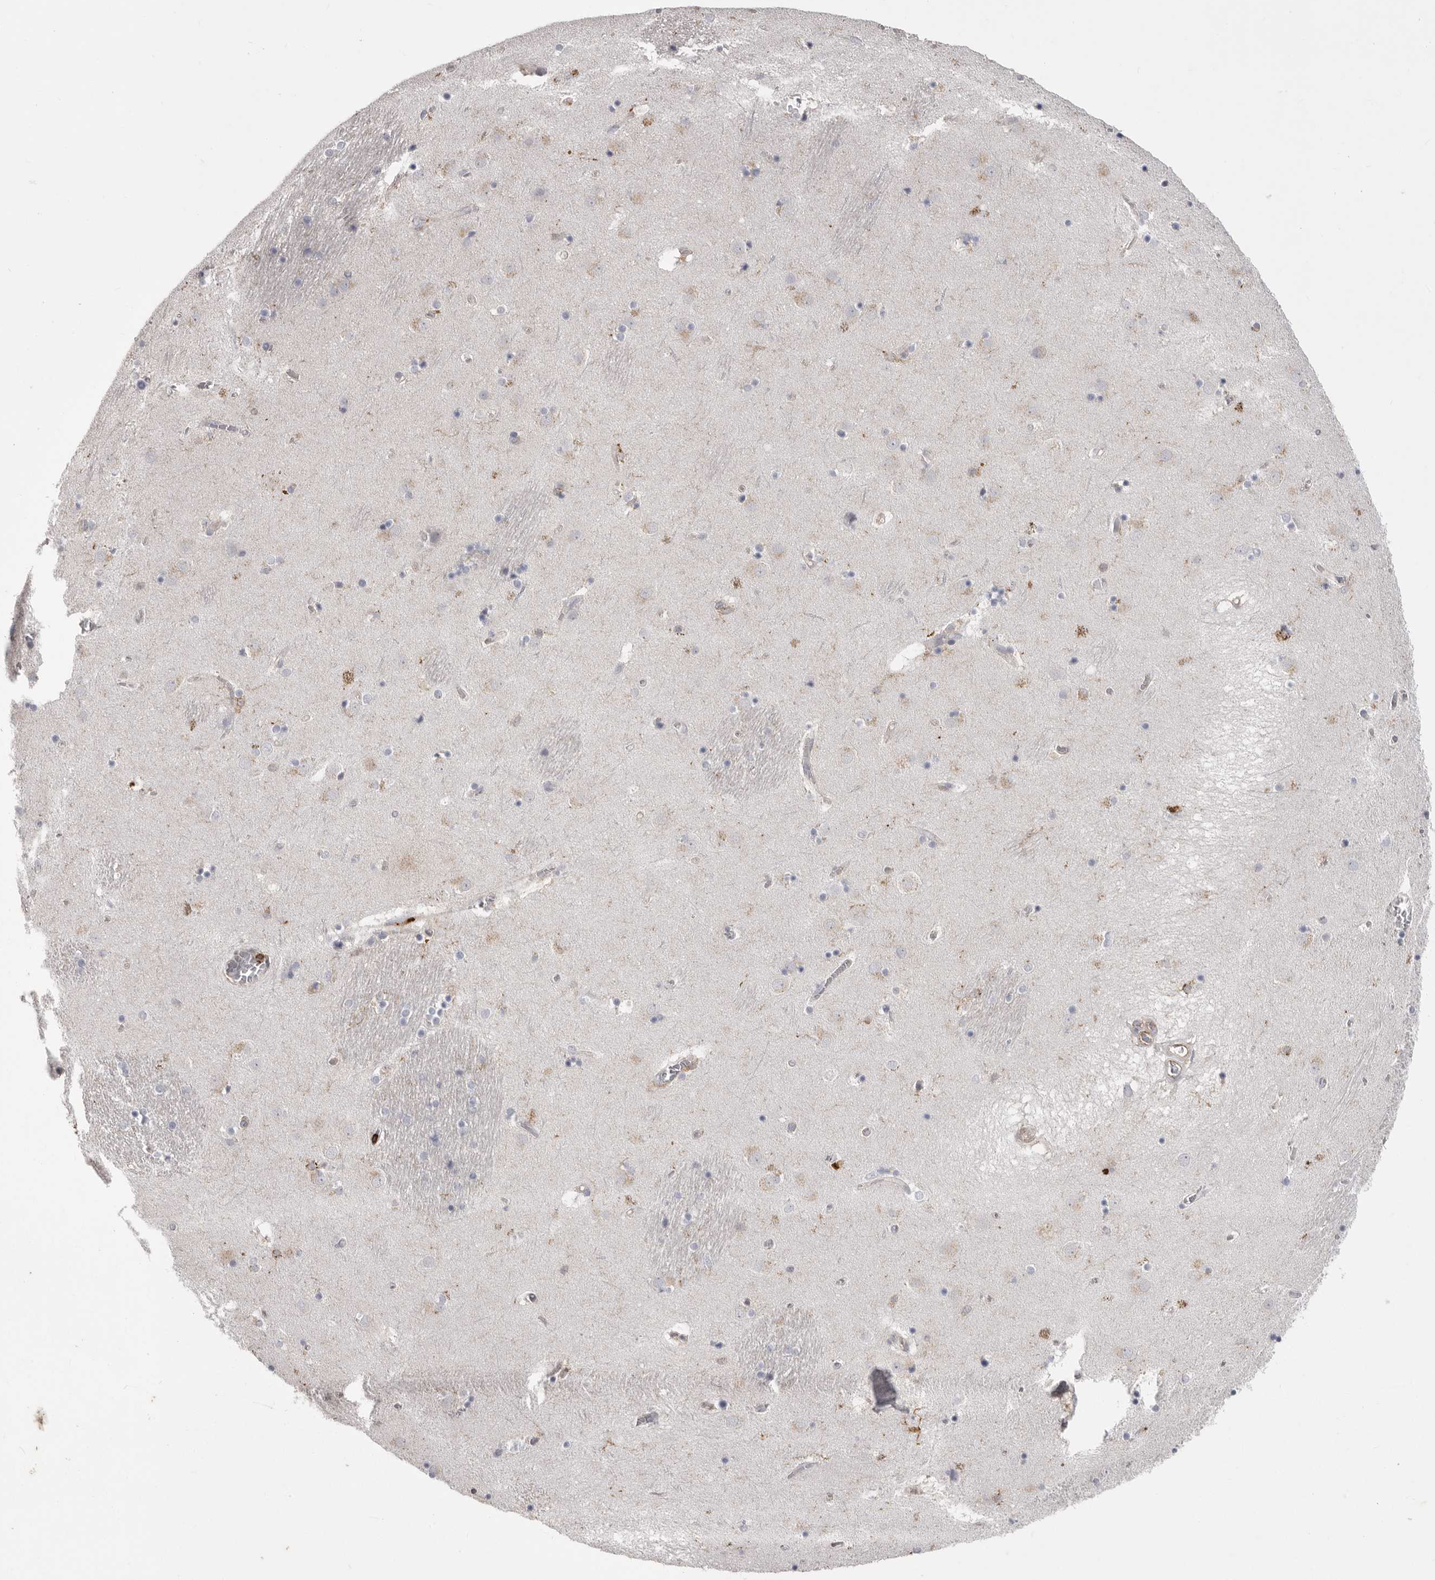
{"staining": {"intensity": "weak", "quantity": "<25%", "location": "cytoplasmic/membranous"}, "tissue": "caudate", "cell_type": "Glial cells", "image_type": "normal", "snomed": [{"axis": "morphology", "description": "Normal tissue, NOS"}, {"axis": "topography", "description": "Lateral ventricle wall"}], "caption": "Immunohistochemistry image of benign human caudate stained for a protein (brown), which exhibits no positivity in glial cells. (Brightfield microscopy of DAB (3,3'-diaminobenzidine) IHC at high magnification).", "gene": "SIGLEC10", "patient": {"sex": "male", "age": 70}}